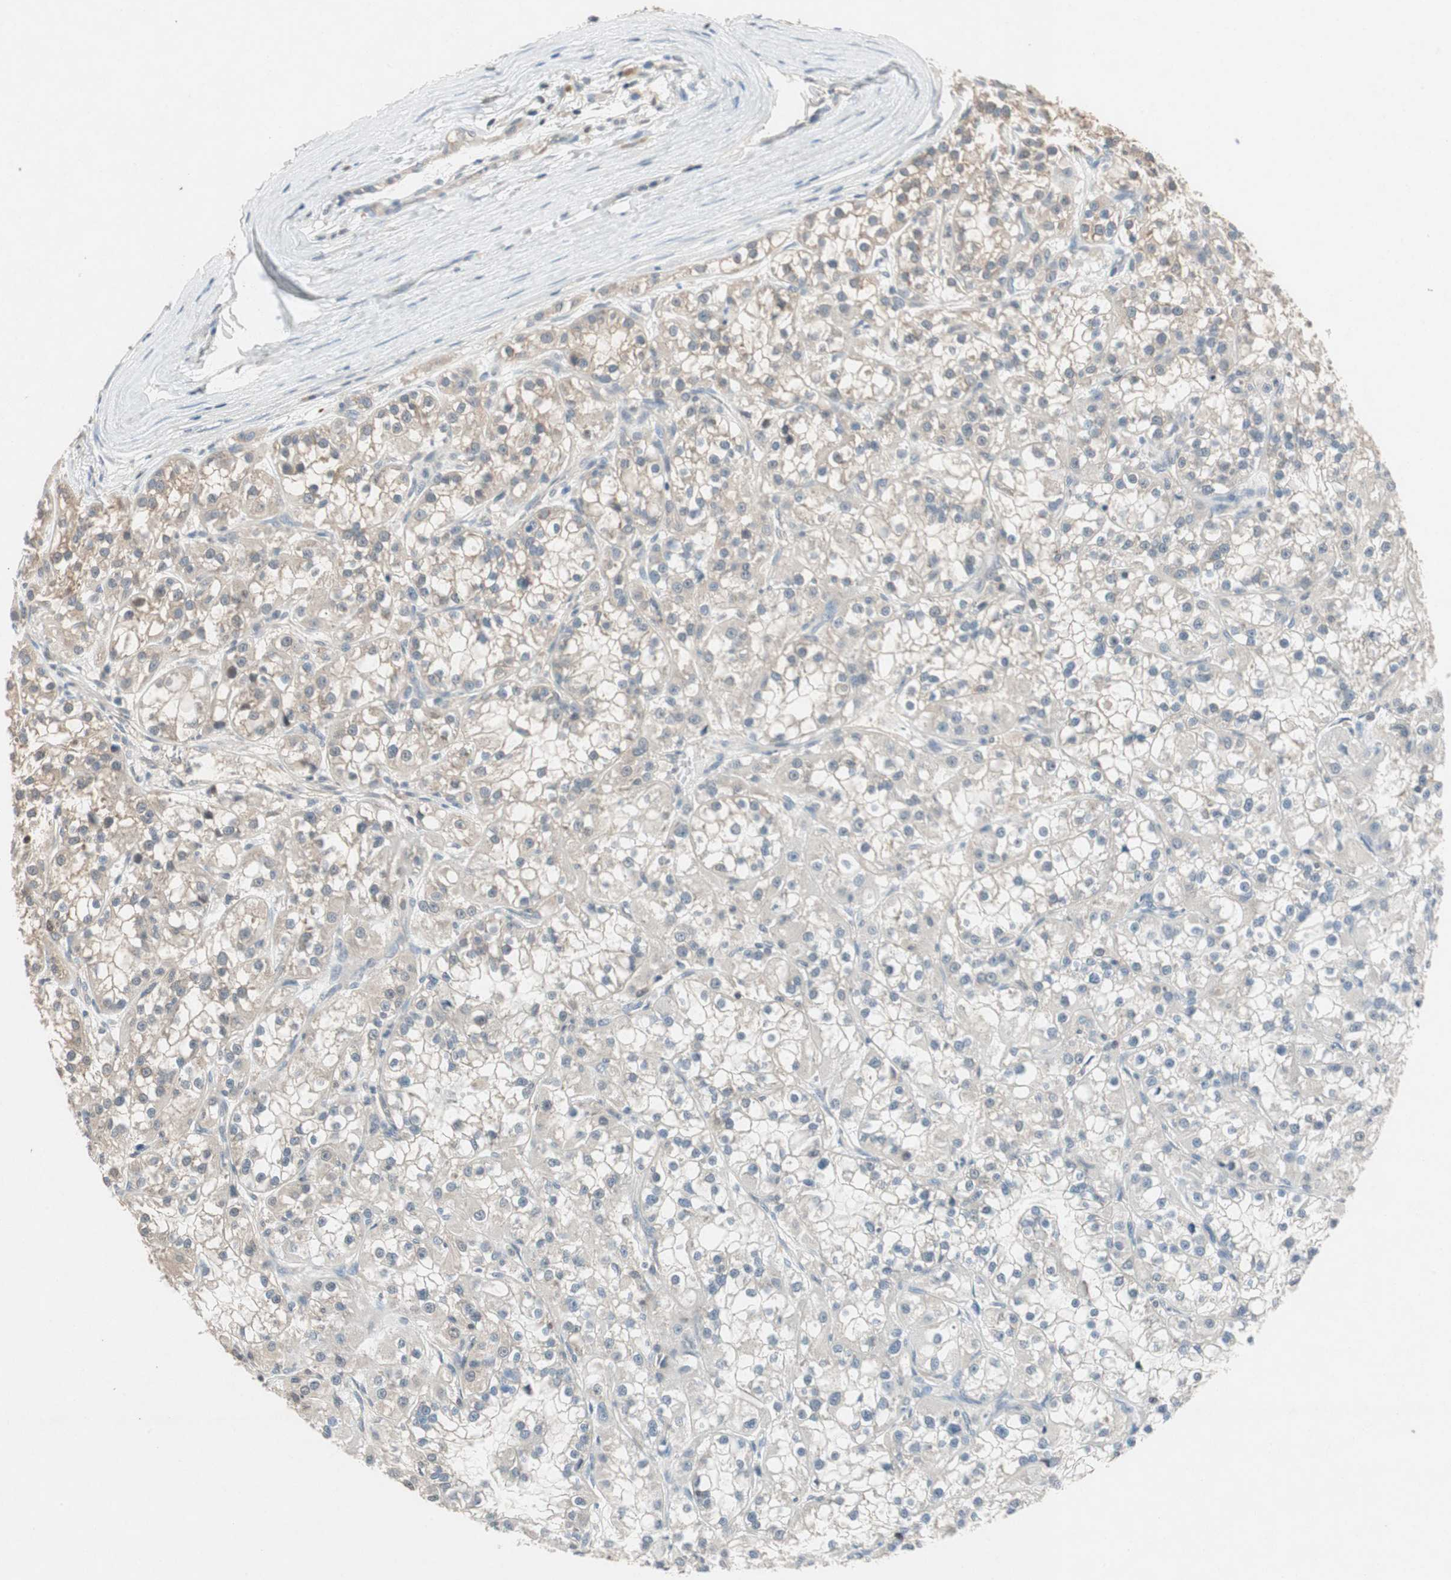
{"staining": {"intensity": "weak", "quantity": ">75%", "location": "cytoplasmic/membranous"}, "tissue": "renal cancer", "cell_type": "Tumor cells", "image_type": "cancer", "snomed": [{"axis": "morphology", "description": "Adenocarcinoma, NOS"}, {"axis": "topography", "description": "Kidney"}], "caption": "A micrograph showing weak cytoplasmic/membranous positivity in approximately >75% of tumor cells in renal cancer, as visualized by brown immunohistochemical staining.", "gene": "SERPINB5", "patient": {"sex": "female", "age": 52}}